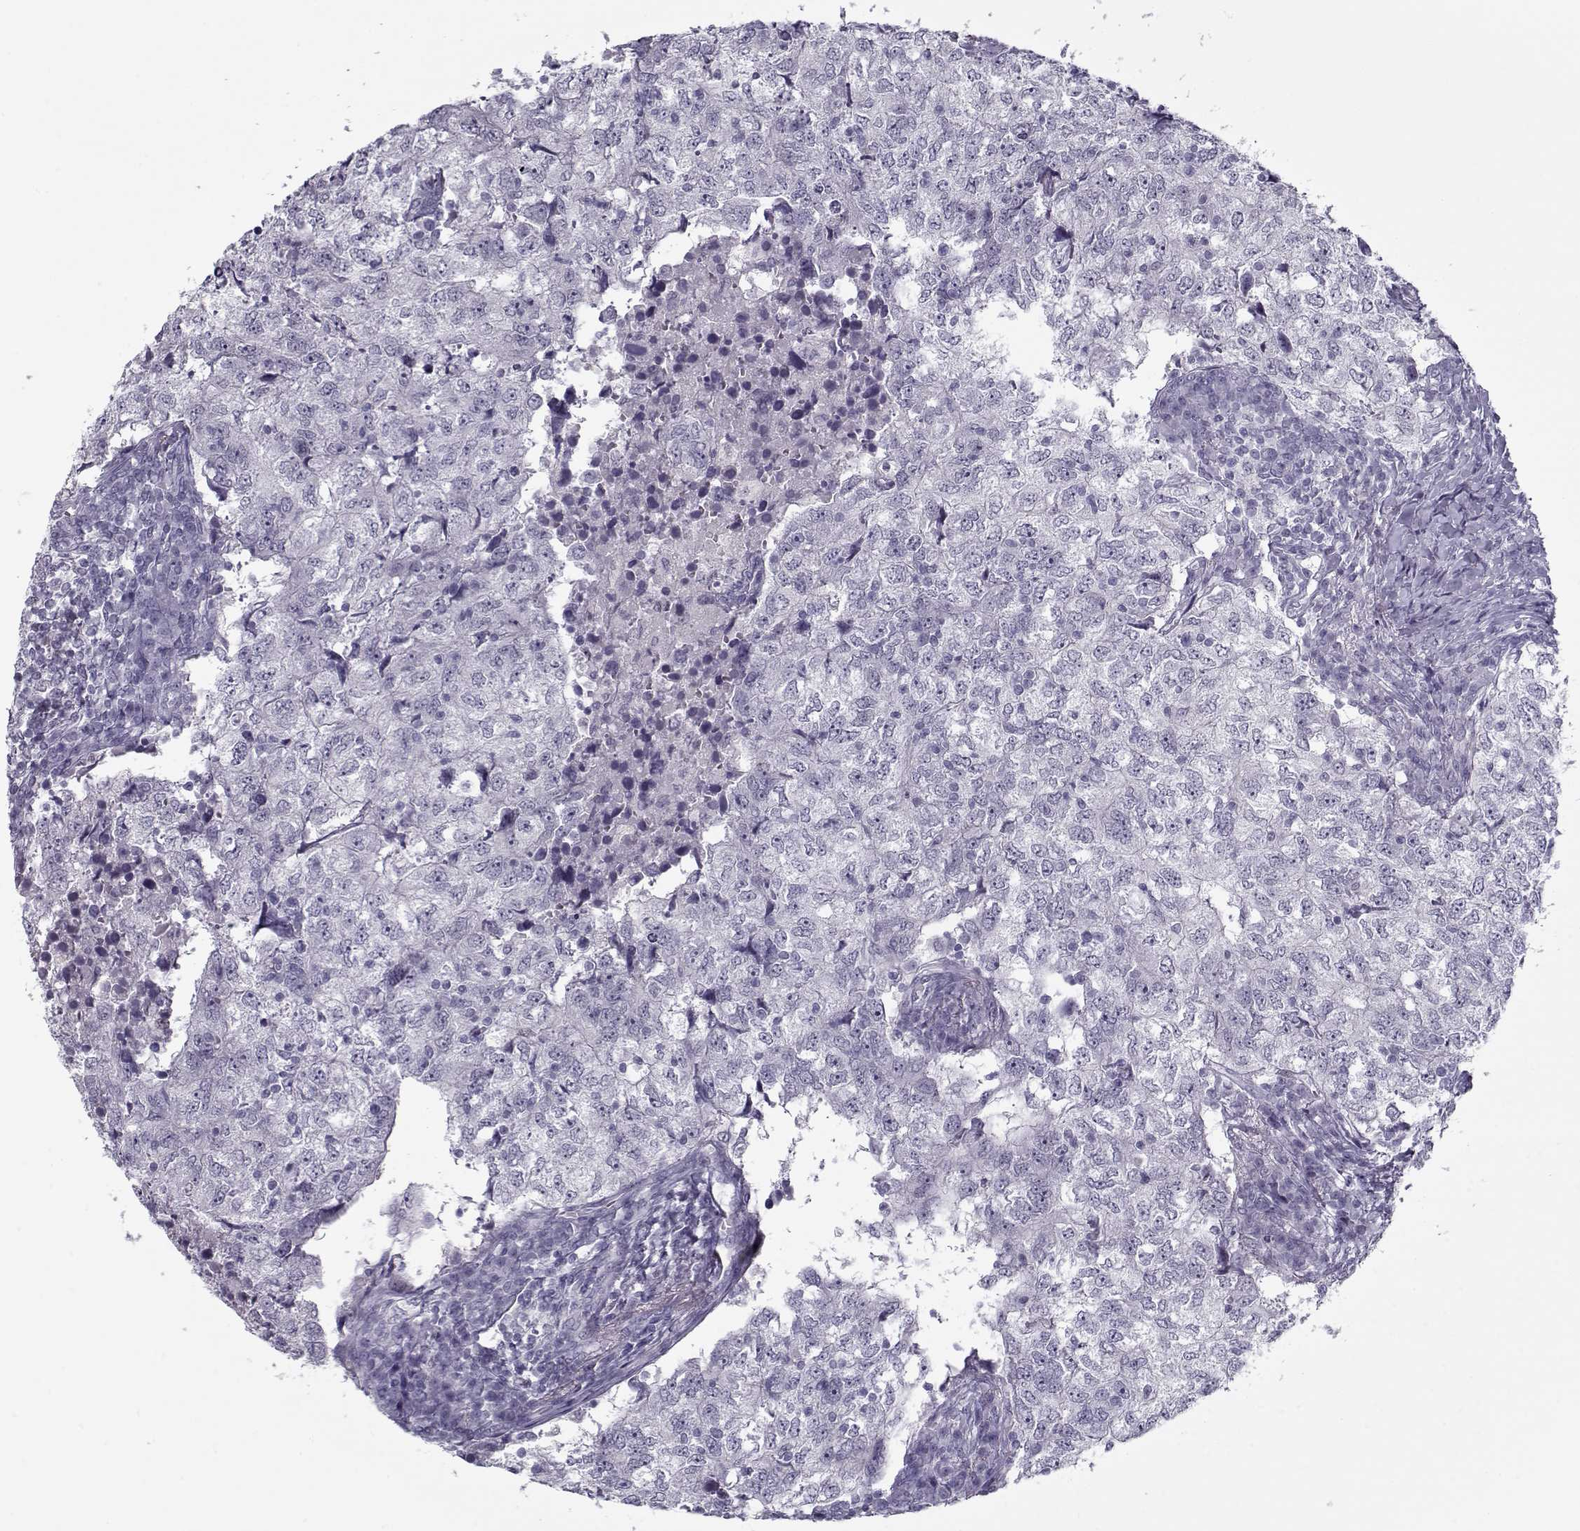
{"staining": {"intensity": "negative", "quantity": "none", "location": "none"}, "tissue": "breast cancer", "cell_type": "Tumor cells", "image_type": "cancer", "snomed": [{"axis": "morphology", "description": "Duct carcinoma"}, {"axis": "topography", "description": "Breast"}], "caption": "A histopathology image of breast cancer stained for a protein displays no brown staining in tumor cells. Brightfield microscopy of immunohistochemistry stained with DAB (brown) and hematoxylin (blue), captured at high magnification.", "gene": "CIBAR1", "patient": {"sex": "female", "age": 30}}